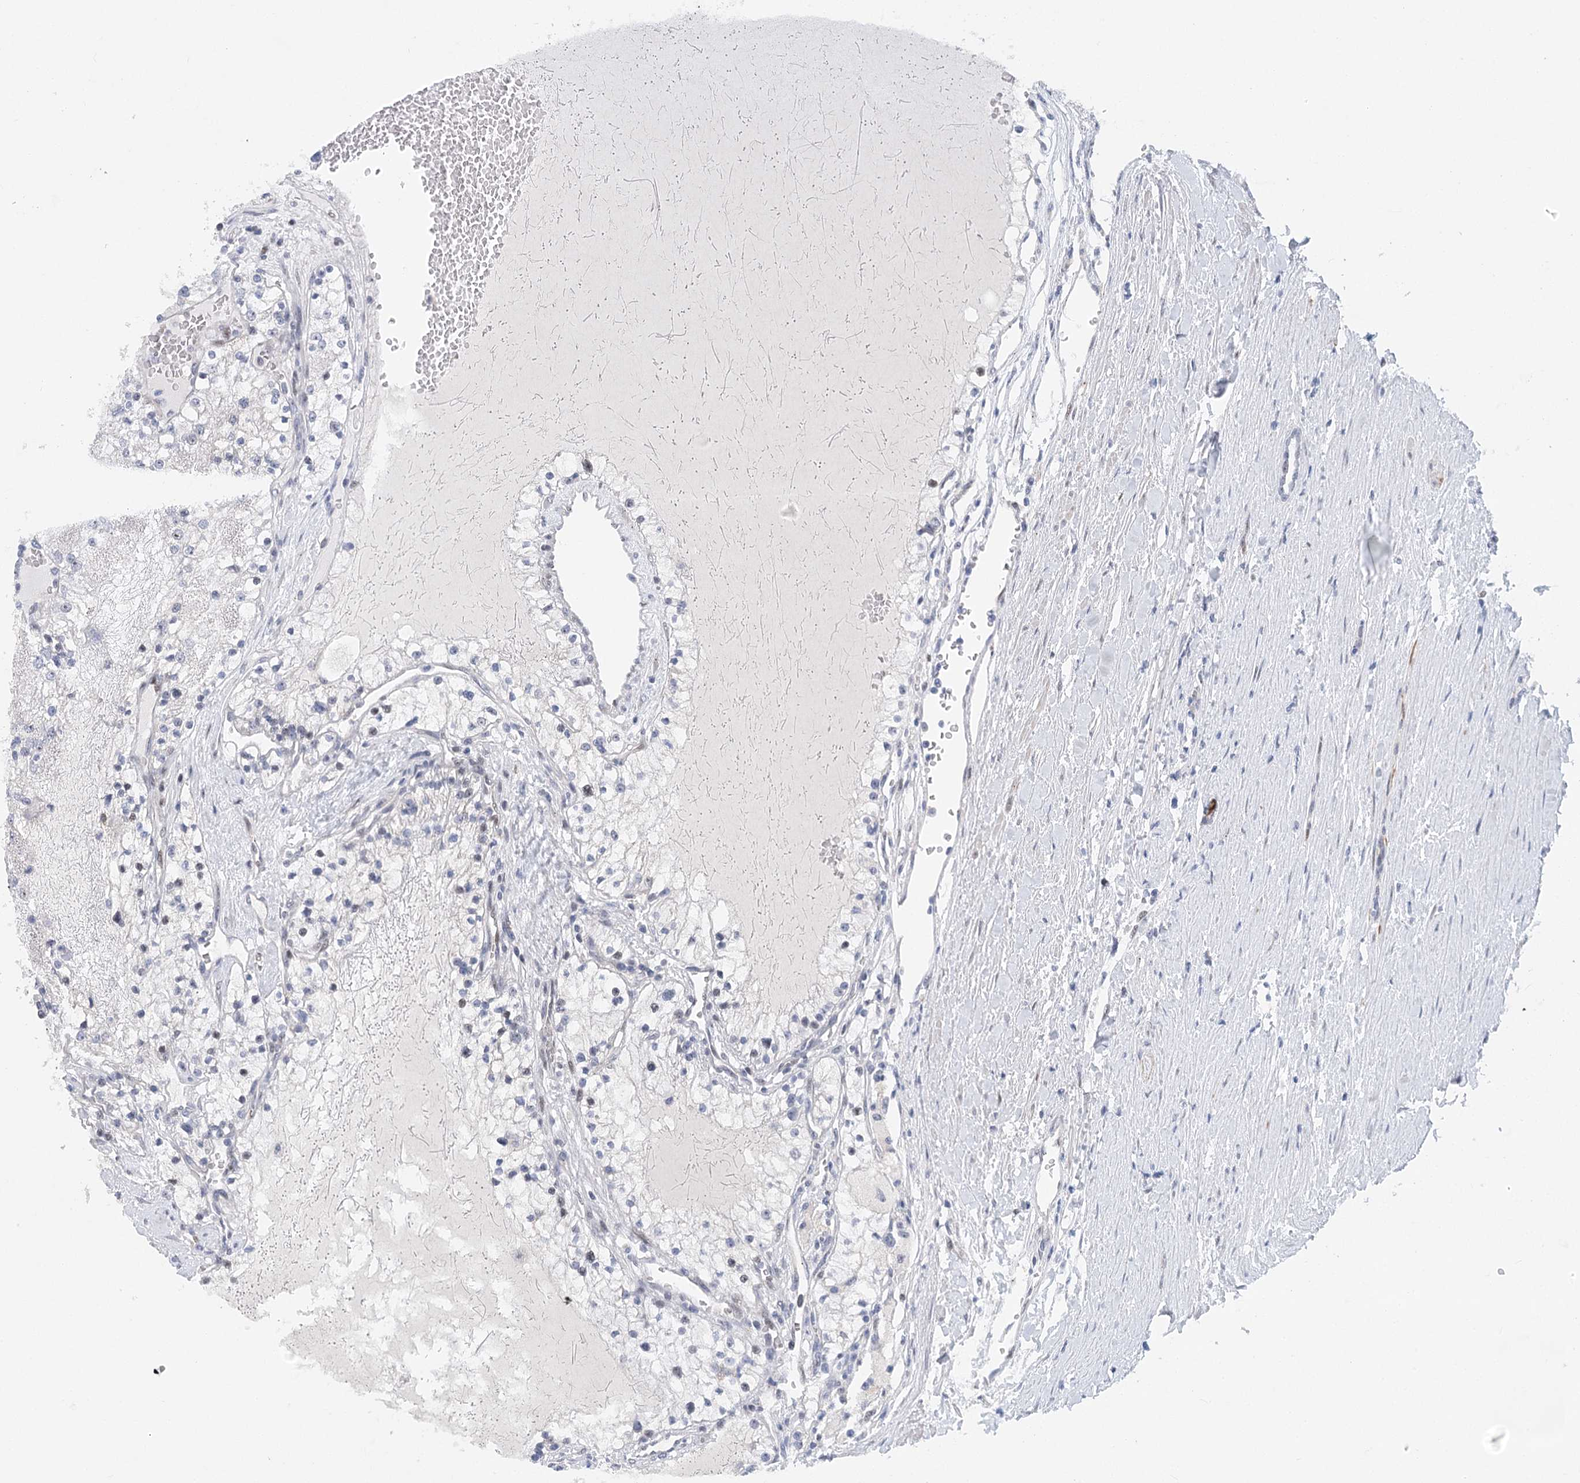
{"staining": {"intensity": "negative", "quantity": "none", "location": "none"}, "tissue": "renal cancer", "cell_type": "Tumor cells", "image_type": "cancer", "snomed": [{"axis": "morphology", "description": "Normal tissue, NOS"}, {"axis": "morphology", "description": "Adenocarcinoma, NOS"}, {"axis": "topography", "description": "Kidney"}], "caption": "Adenocarcinoma (renal) was stained to show a protein in brown. There is no significant staining in tumor cells.", "gene": "CAMTA1", "patient": {"sex": "male", "age": 68}}